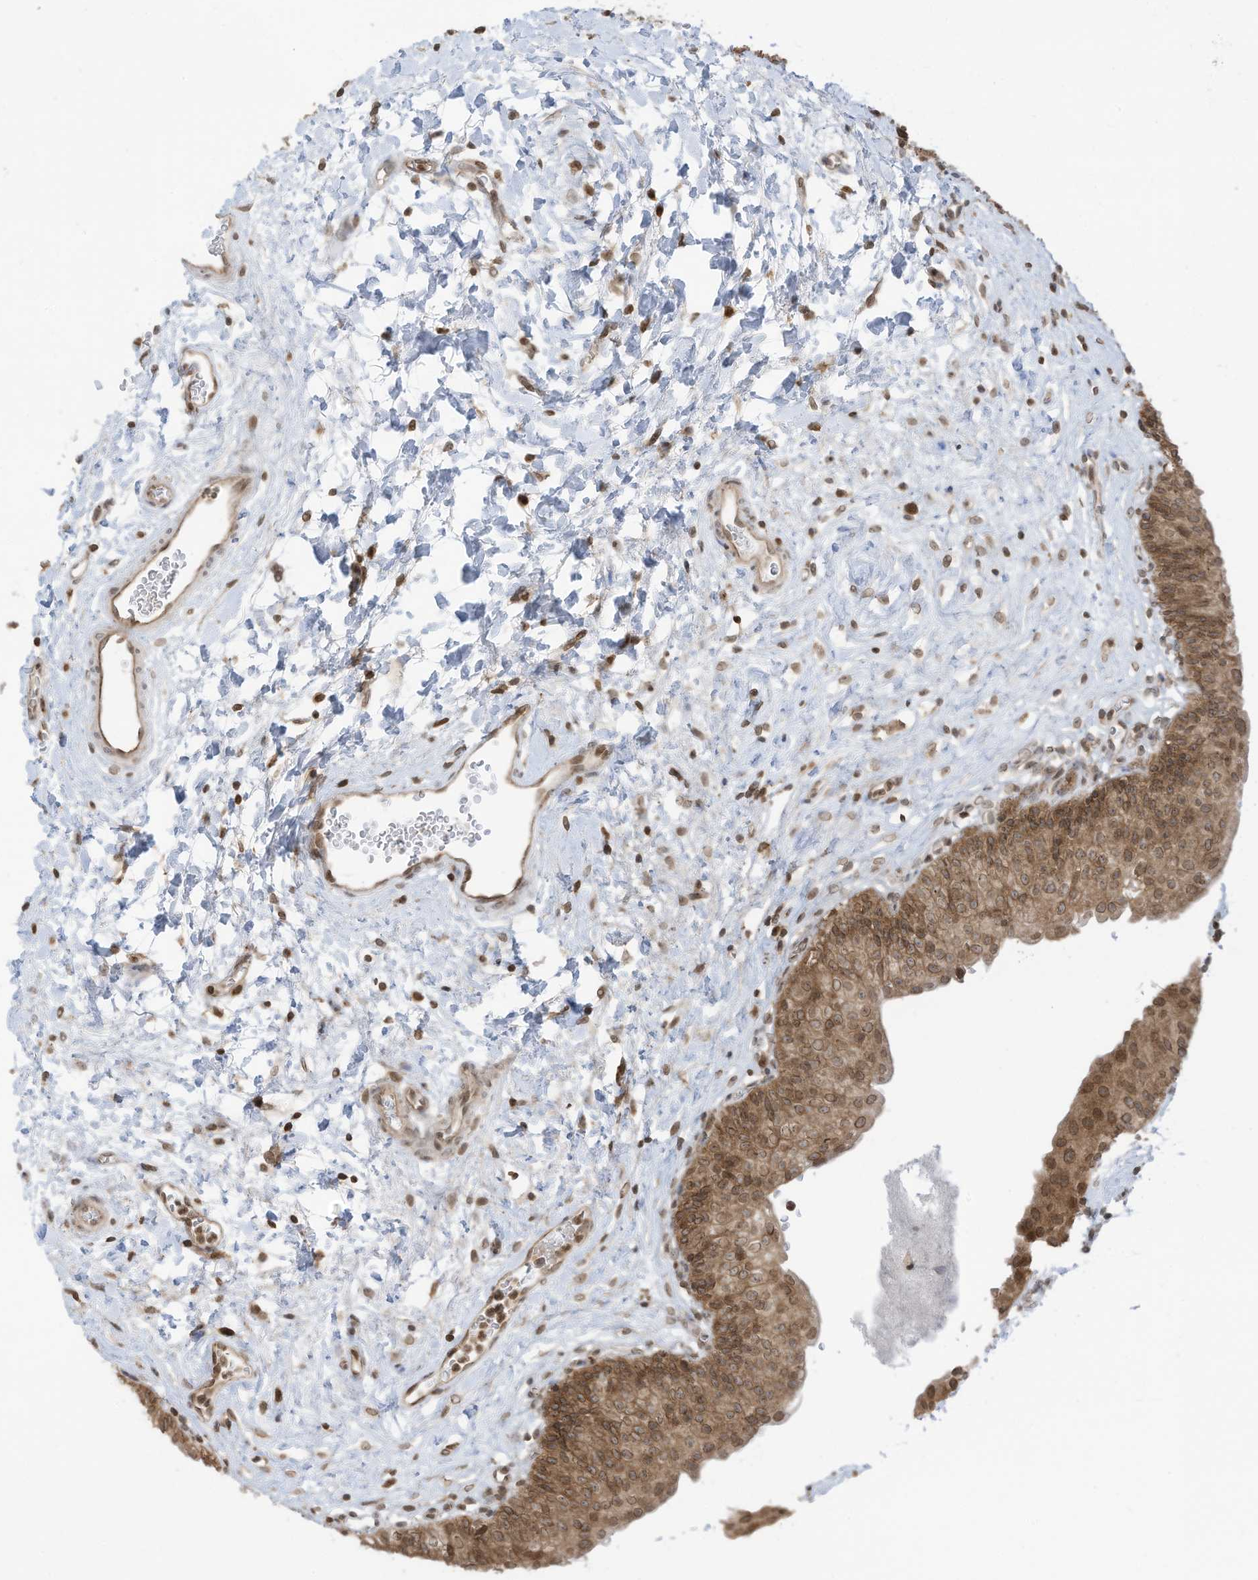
{"staining": {"intensity": "moderate", "quantity": "25%-75%", "location": "cytoplasmic/membranous,nuclear"}, "tissue": "urinary bladder", "cell_type": "Urothelial cells", "image_type": "normal", "snomed": [{"axis": "morphology", "description": "Normal tissue, NOS"}, {"axis": "topography", "description": "Urinary bladder"}], "caption": "Moderate cytoplasmic/membranous,nuclear protein staining is identified in approximately 25%-75% of urothelial cells in urinary bladder.", "gene": "KPNB1", "patient": {"sex": "male", "age": 51}}